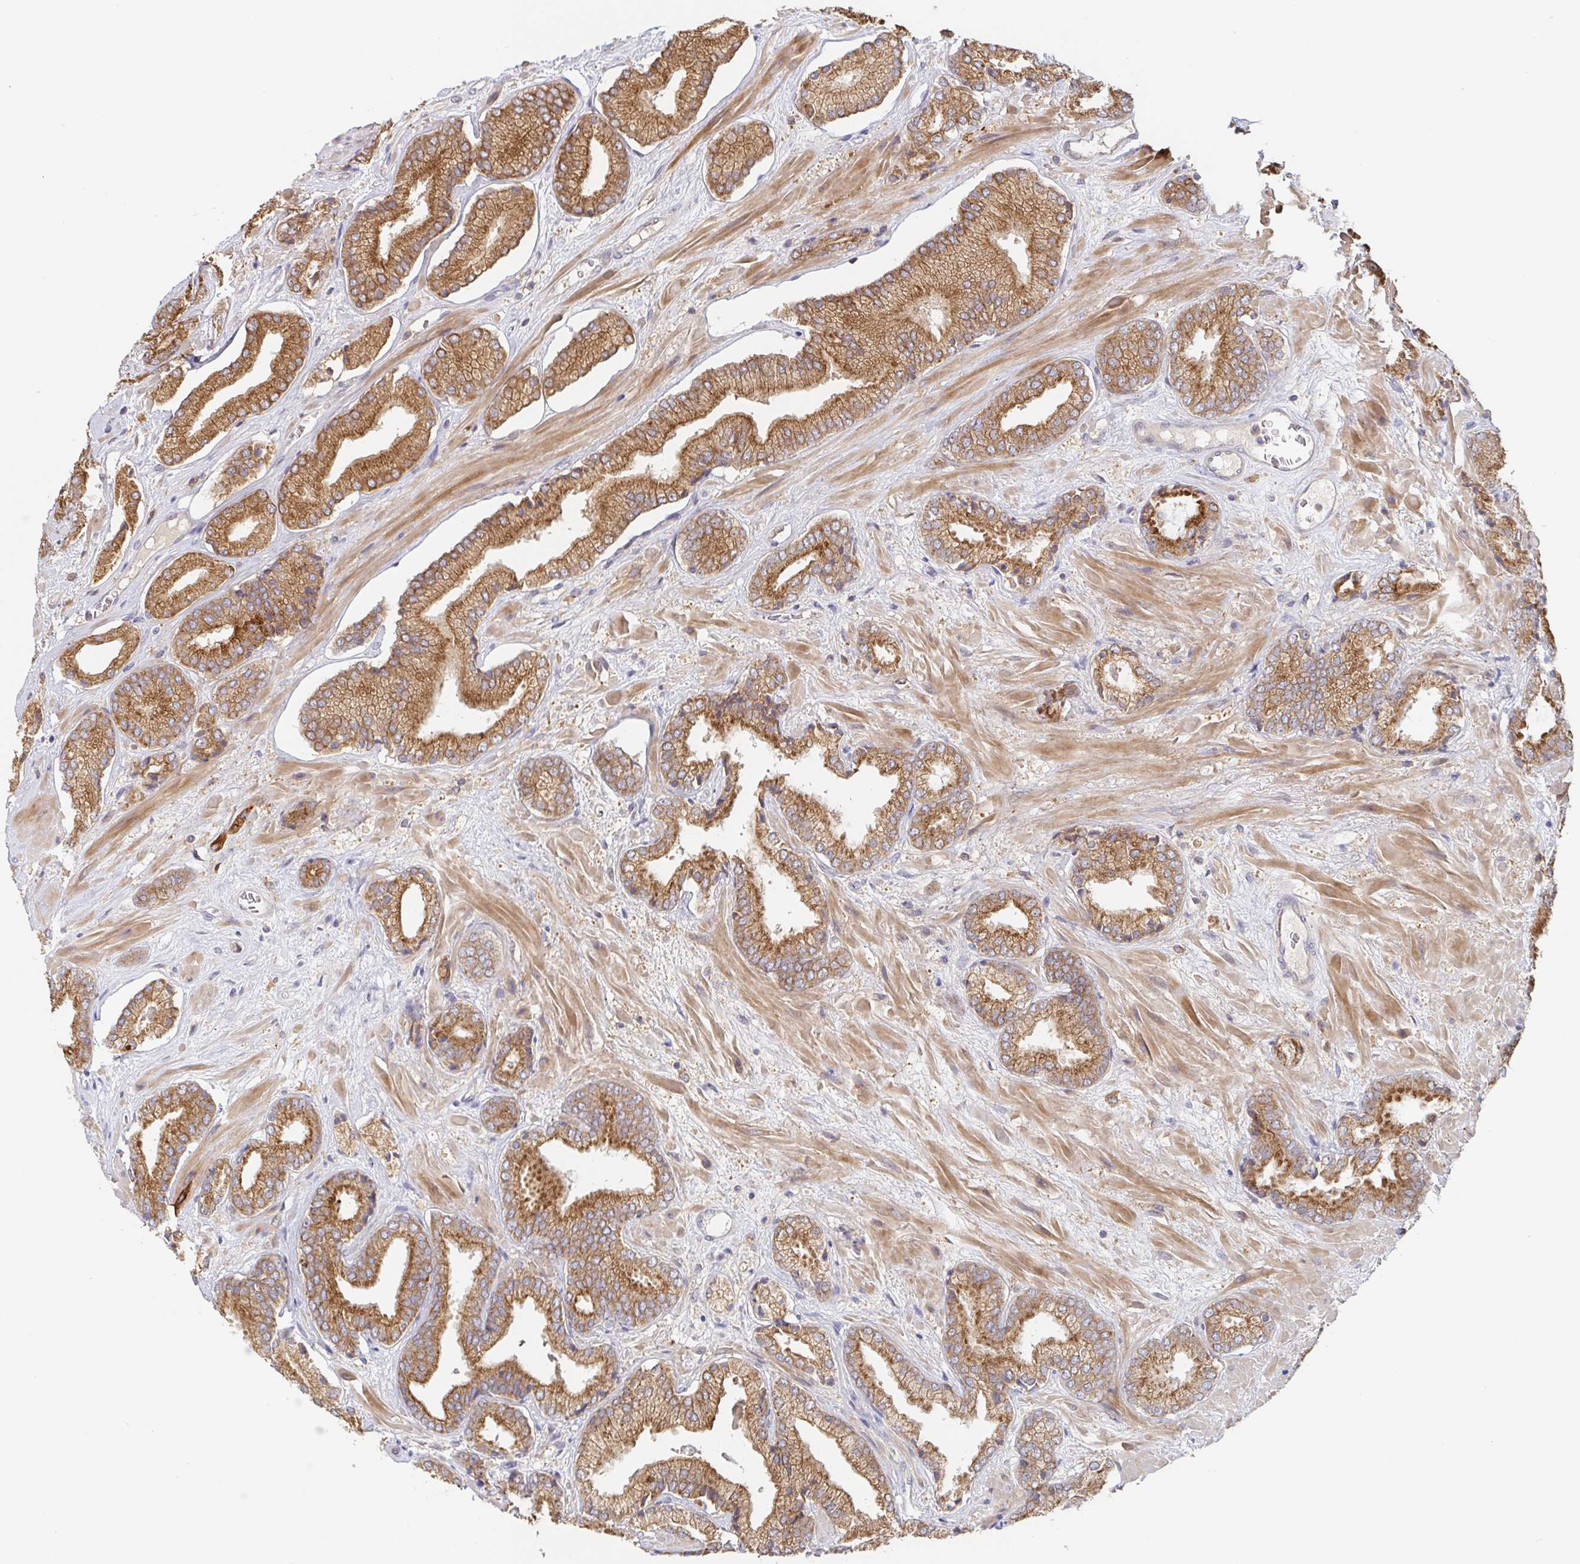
{"staining": {"intensity": "strong", "quantity": ">75%", "location": "cytoplasmic/membranous"}, "tissue": "prostate cancer", "cell_type": "Tumor cells", "image_type": "cancer", "snomed": [{"axis": "morphology", "description": "Adenocarcinoma, High grade"}, {"axis": "topography", "description": "Prostate"}], "caption": "Strong cytoplasmic/membranous protein expression is appreciated in about >75% of tumor cells in adenocarcinoma (high-grade) (prostate).", "gene": "TUFT1", "patient": {"sex": "male", "age": 56}}